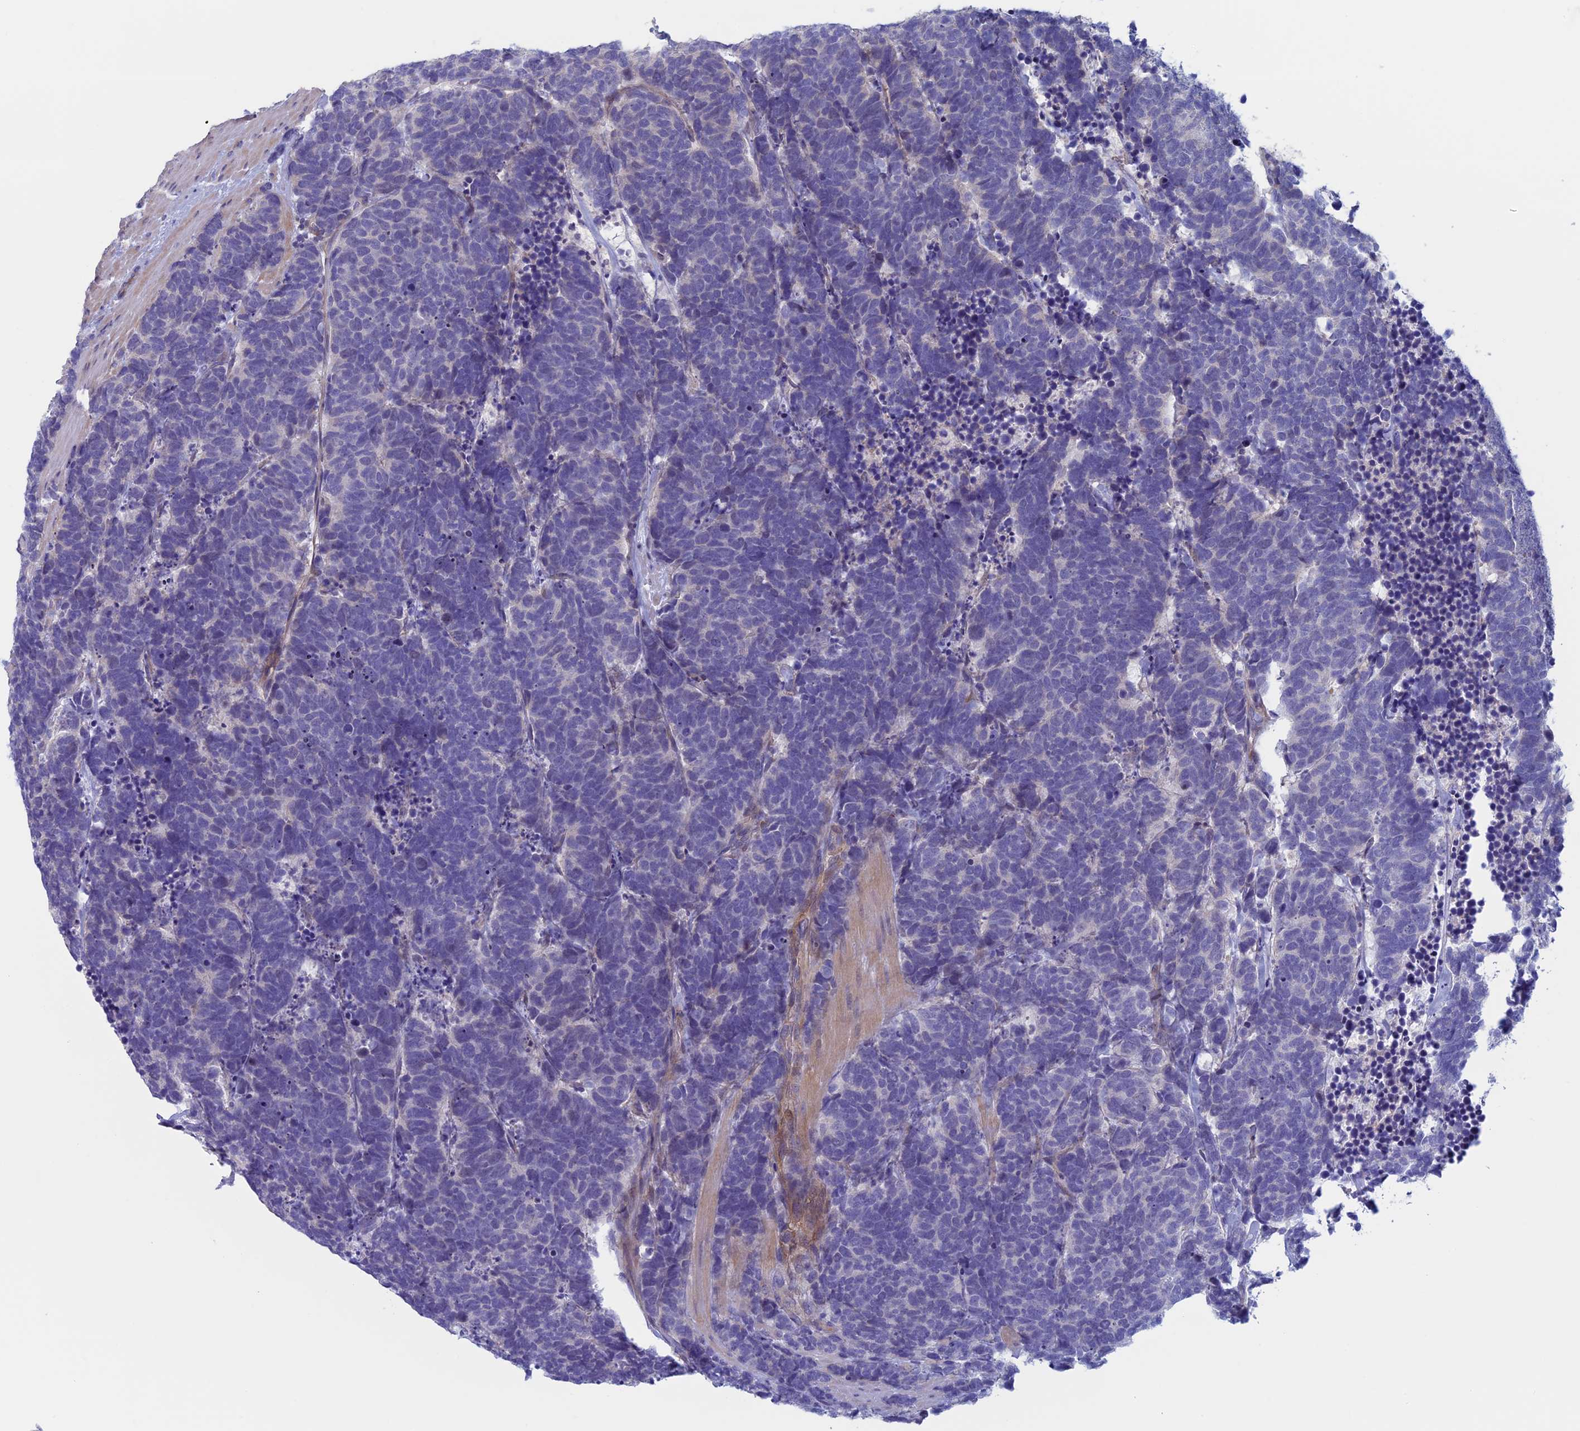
{"staining": {"intensity": "negative", "quantity": "none", "location": "none"}, "tissue": "carcinoid", "cell_type": "Tumor cells", "image_type": "cancer", "snomed": [{"axis": "morphology", "description": "Carcinoma, NOS"}, {"axis": "morphology", "description": "Carcinoid, malignant, NOS"}, {"axis": "topography", "description": "Urinary bladder"}], "caption": "Immunohistochemistry micrograph of carcinoid stained for a protein (brown), which displays no expression in tumor cells. Nuclei are stained in blue.", "gene": "CNOT6L", "patient": {"sex": "male", "age": 57}}